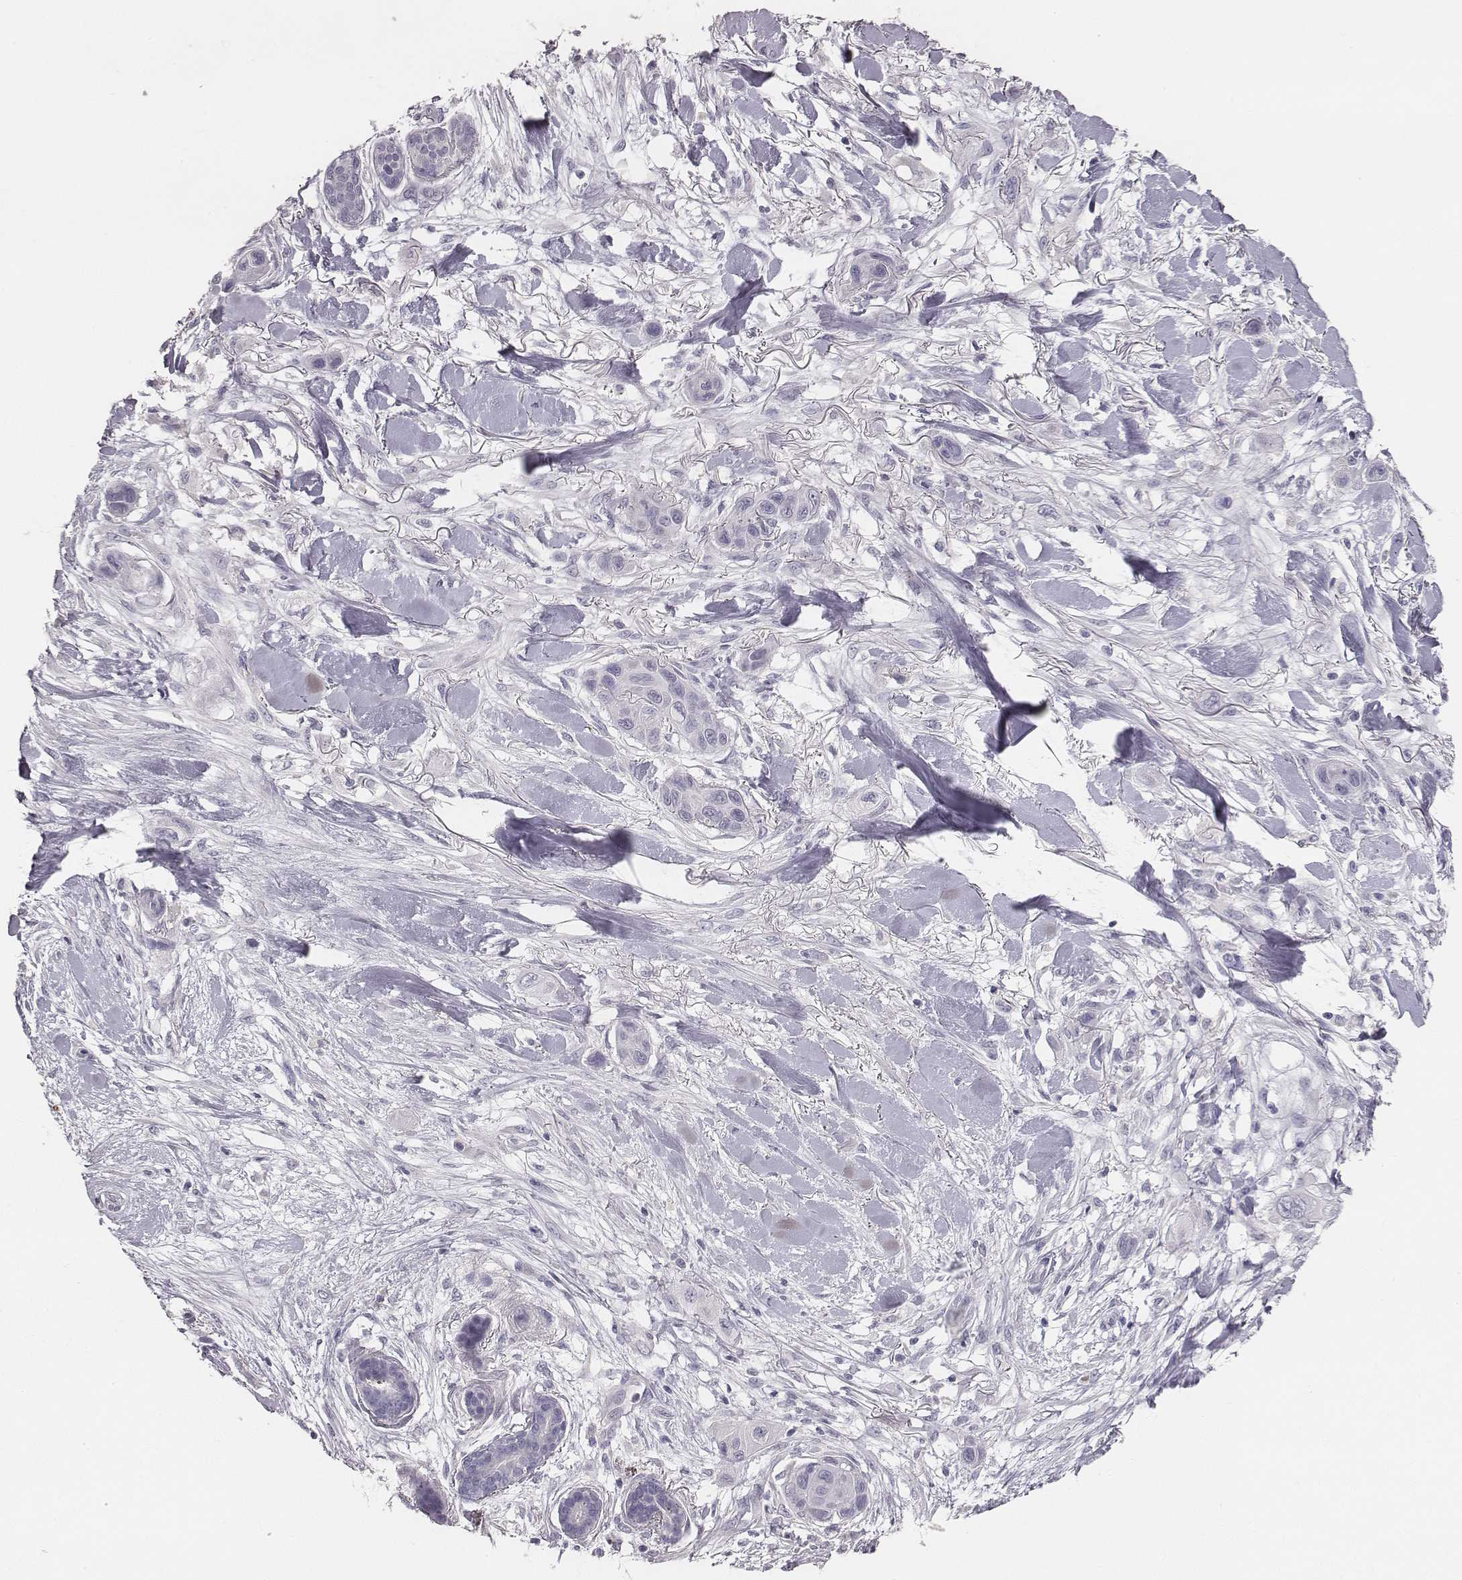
{"staining": {"intensity": "negative", "quantity": "none", "location": "none"}, "tissue": "skin cancer", "cell_type": "Tumor cells", "image_type": "cancer", "snomed": [{"axis": "morphology", "description": "Squamous cell carcinoma, NOS"}, {"axis": "topography", "description": "Skin"}], "caption": "DAB immunohistochemical staining of human squamous cell carcinoma (skin) displays no significant expression in tumor cells.", "gene": "MYH6", "patient": {"sex": "male", "age": 79}}